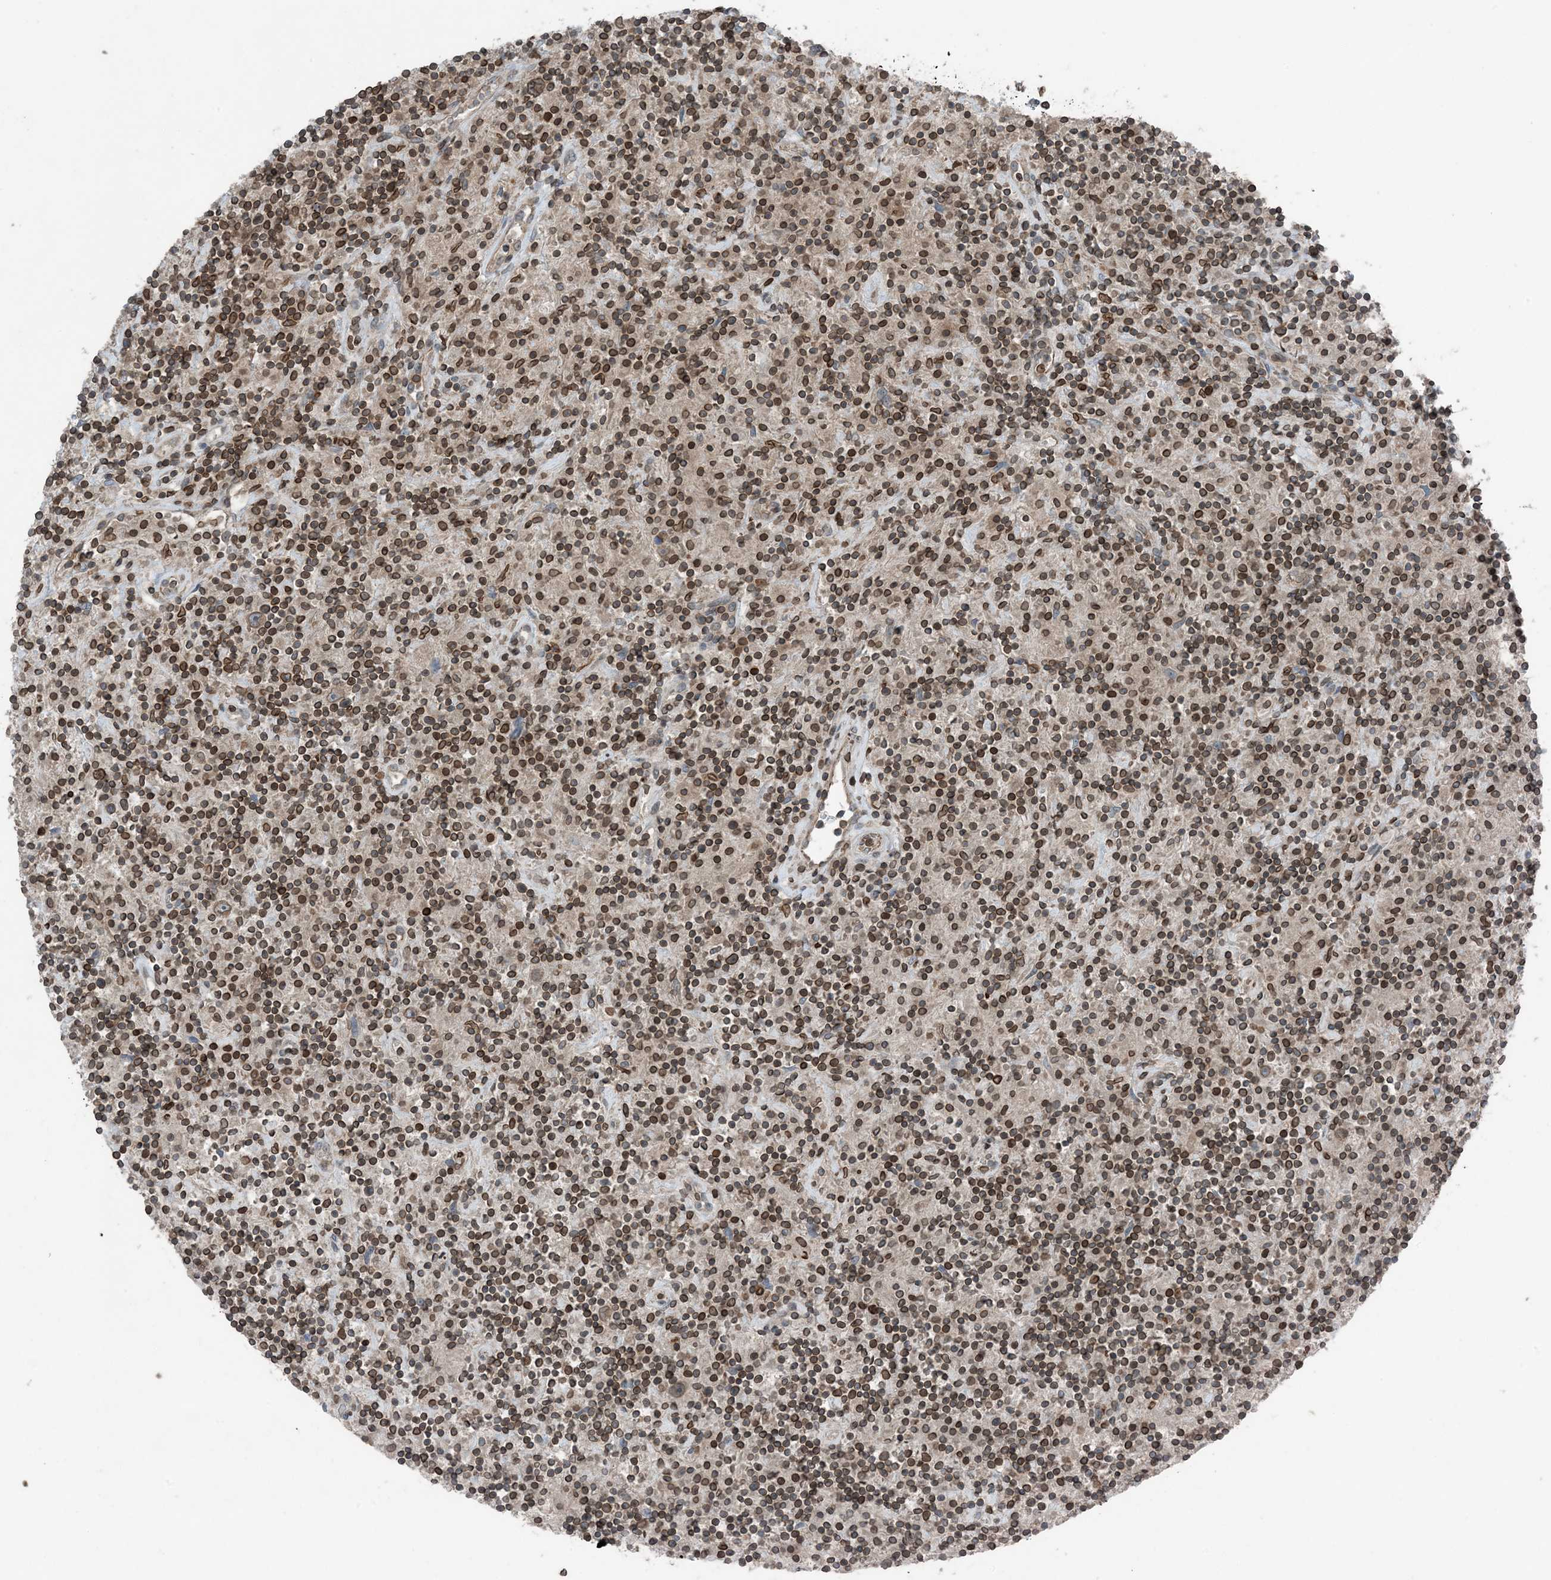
{"staining": {"intensity": "moderate", "quantity": ">75%", "location": "cytoplasmic/membranous,nuclear"}, "tissue": "lymphoma", "cell_type": "Tumor cells", "image_type": "cancer", "snomed": [{"axis": "morphology", "description": "Hodgkin's disease, NOS"}, {"axis": "topography", "description": "Lymph node"}], "caption": "Human Hodgkin's disease stained for a protein (brown) shows moderate cytoplasmic/membranous and nuclear positive expression in approximately >75% of tumor cells.", "gene": "ZFAND2B", "patient": {"sex": "male", "age": 70}}